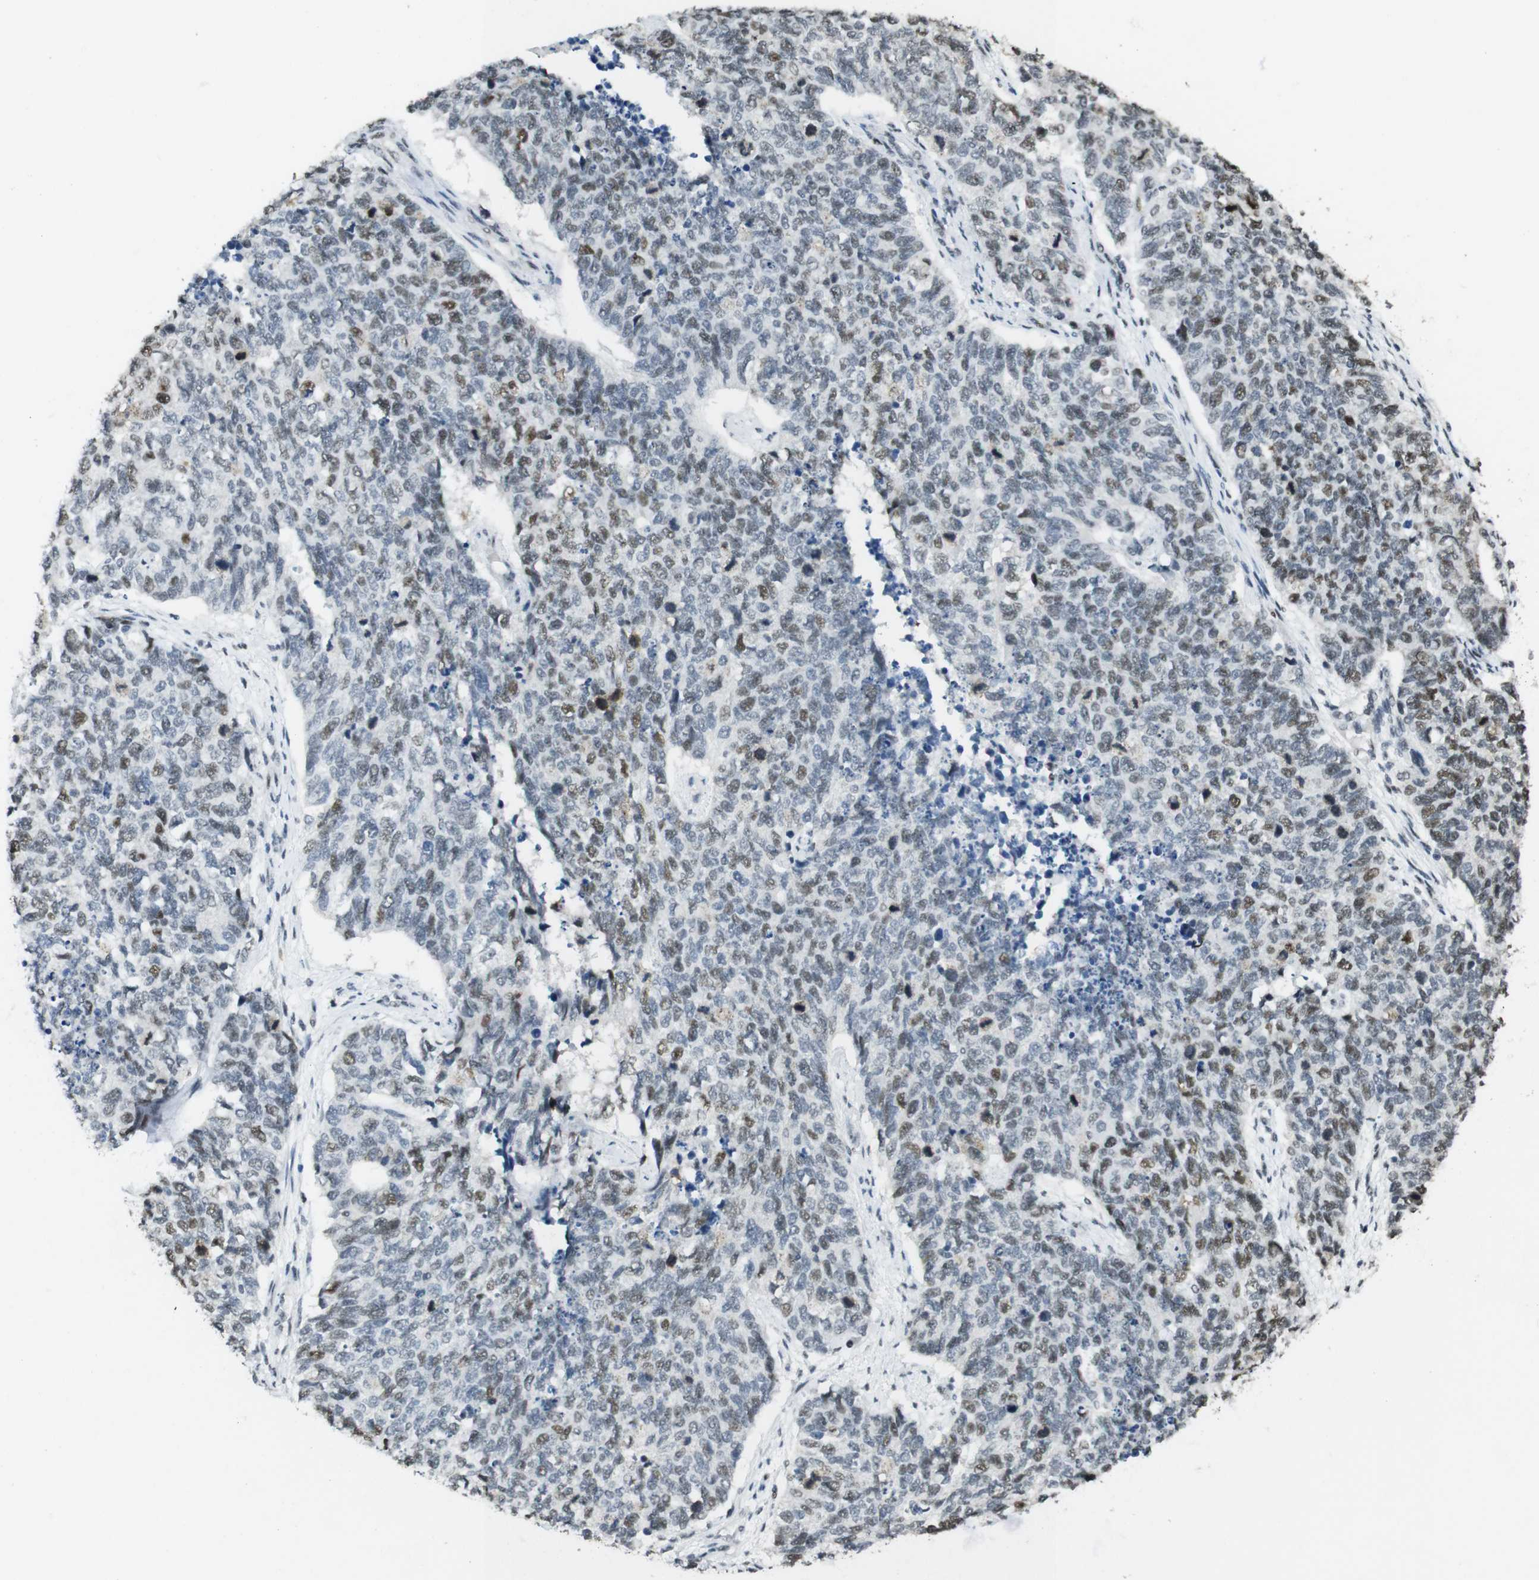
{"staining": {"intensity": "moderate", "quantity": "<25%", "location": "nuclear"}, "tissue": "cervical cancer", "cell_type": "Tumor cells", "image_type": "cancer", "snomed": [{"axis": "morphology", "description": "Squamous cell carcinoma, NOS"}, {"axis": "topography", "description": "Cervix"}], "caption": "Human cervical cancer (squamous cell carcinoma) stained with a protein marker reveals moderate staining in tumor cells.", "gene": "CSNK2B", "patient": {"sex": "female", "age": 63}}